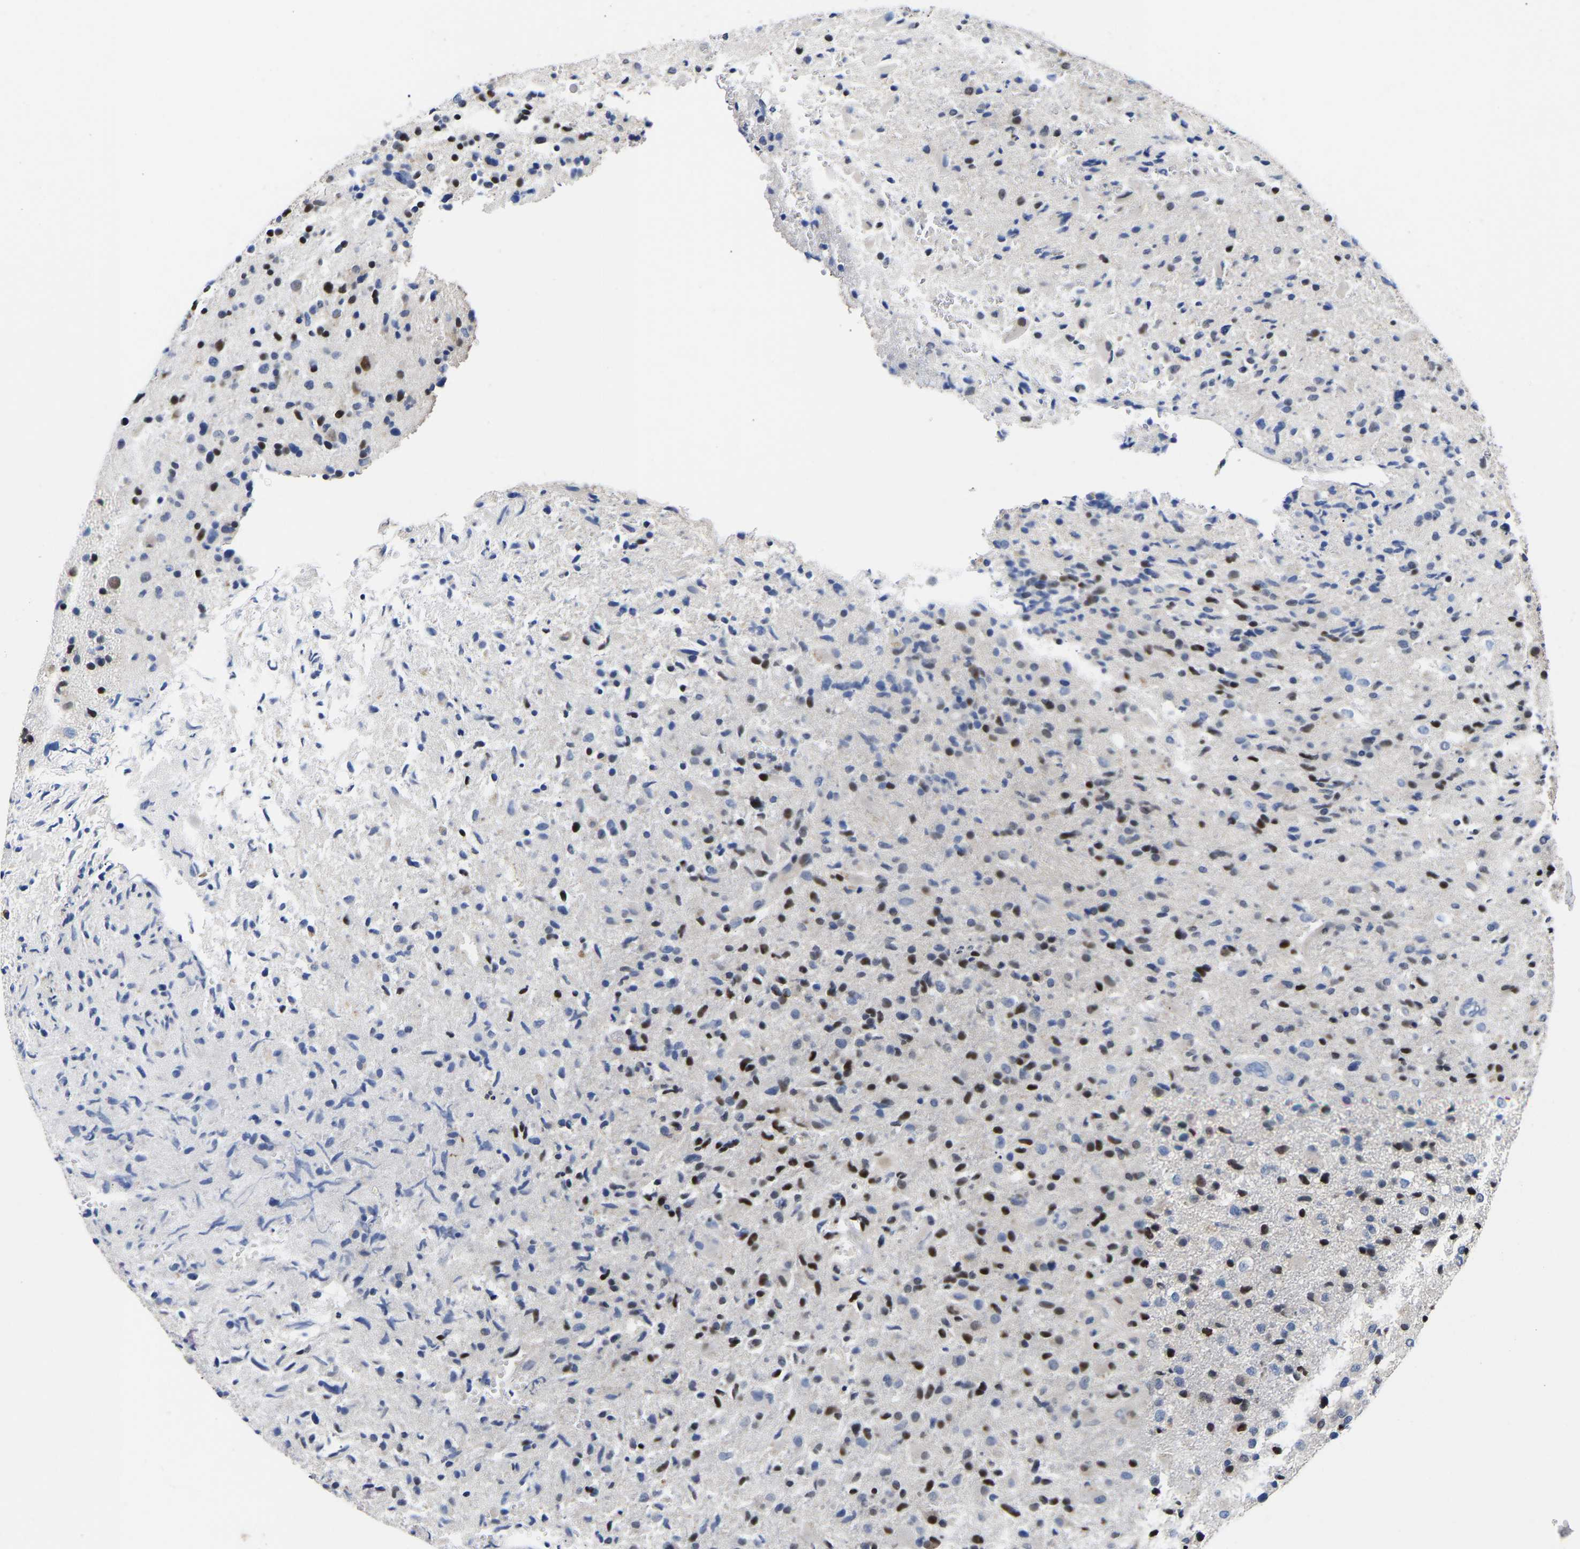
{"staining": {"intensity": "strong", "quantity": "25%-75%", "location": "nuclear"}, "tissue": "glioma", "cell_type": "Tumor cells", "image_type": "cancer", "snomed": [{"axis": "morphology", "description": "Glioma, malignant, High grade"}, {"axis": "topography", "description": "Brain"}], "caption": "IHC (DAB) staining of malignant glioma (high-grade) demonstrates strong nuclear protein staining in approximately 25%-75% of tumor cells.", "gene": "PTRHD1", "patient": {"sex": "male", "age": 72}}